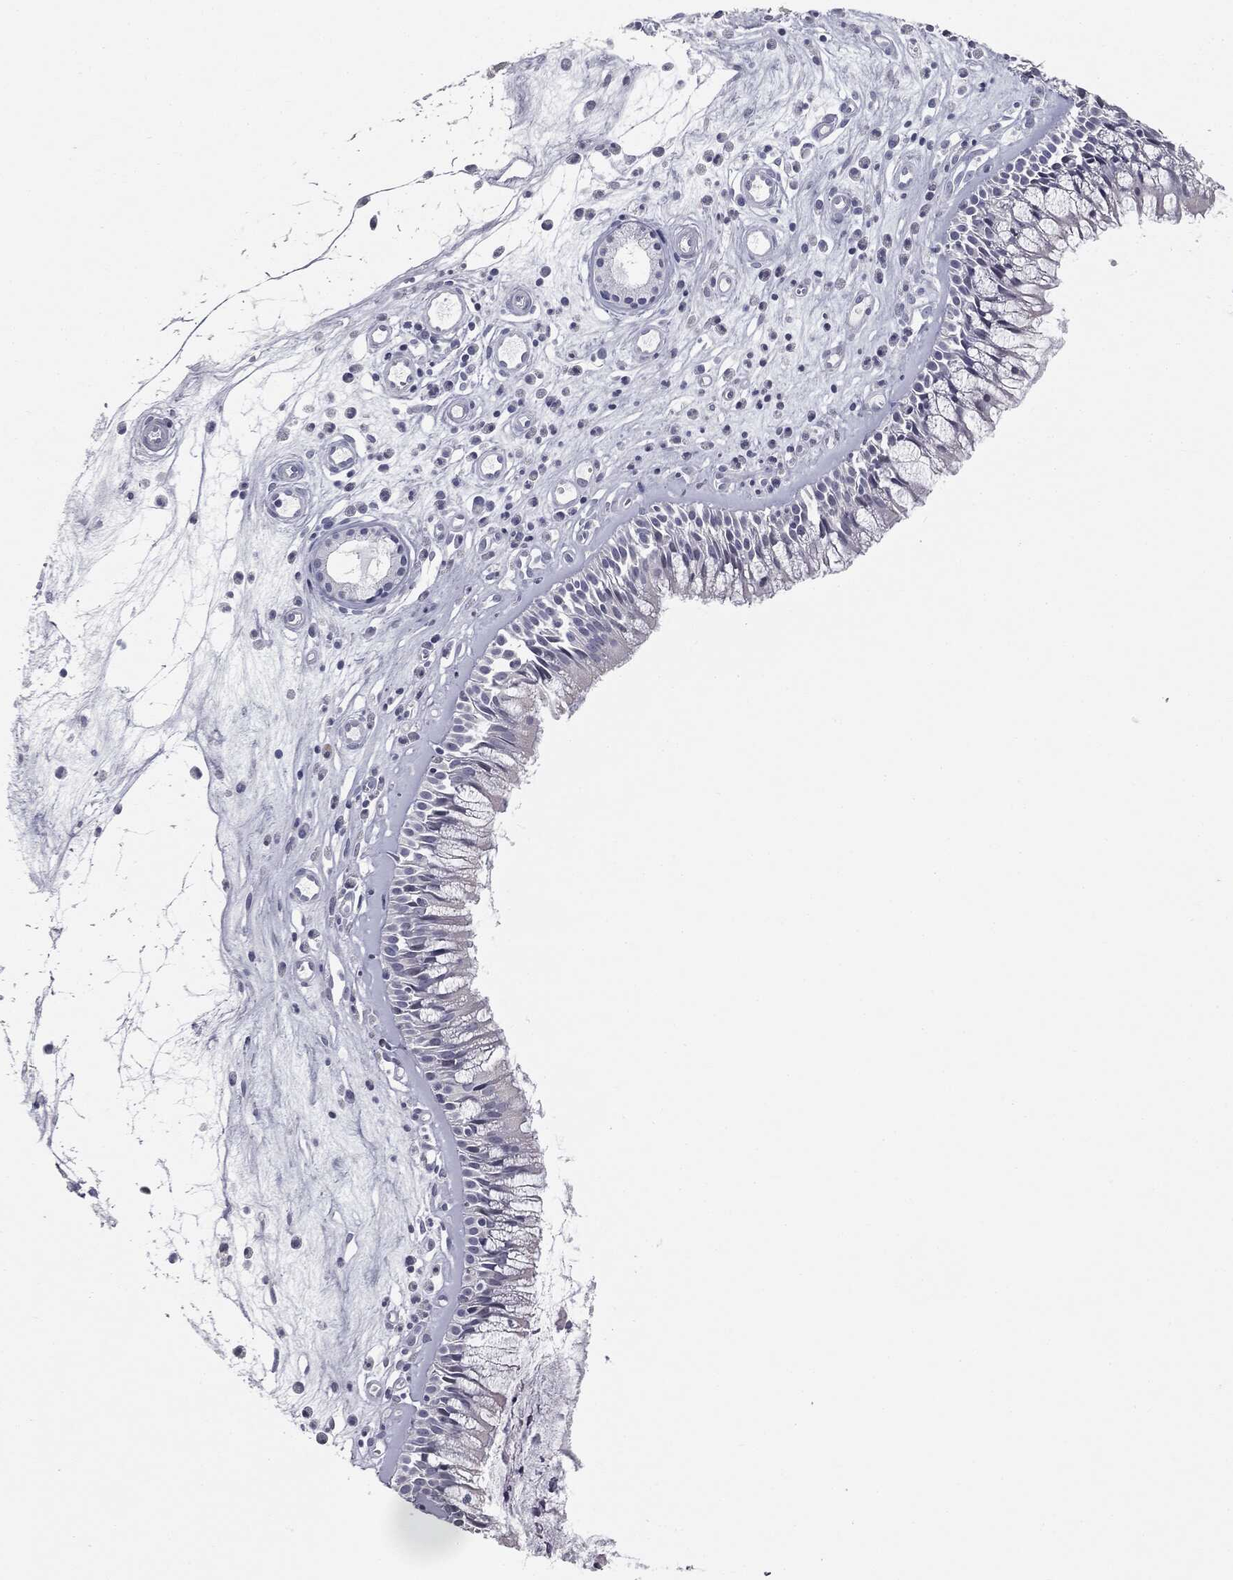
{"staining": {"intensity": "negative", "quantity": "none", "location": "none"}, "tissue": "nasopharynx", "cell_type": "Respiratory epithelial cells", "image_type": "normal", "snomed": [{"axis": "morphology", "description": "Normal tissue, NOS"}, {"axis": "topography", "description": "Nasopharynx"}], "caption": "DAB immunohistochemical staining of normal human nasopharynx shows no significant positivity in respiratory epithelial cells. The staining is performed using DAB brown chromogen with nuclei counter-stained in using hematoxylin.", "gene": "TPO", "patient": {"sex": "male", "age": 57}}